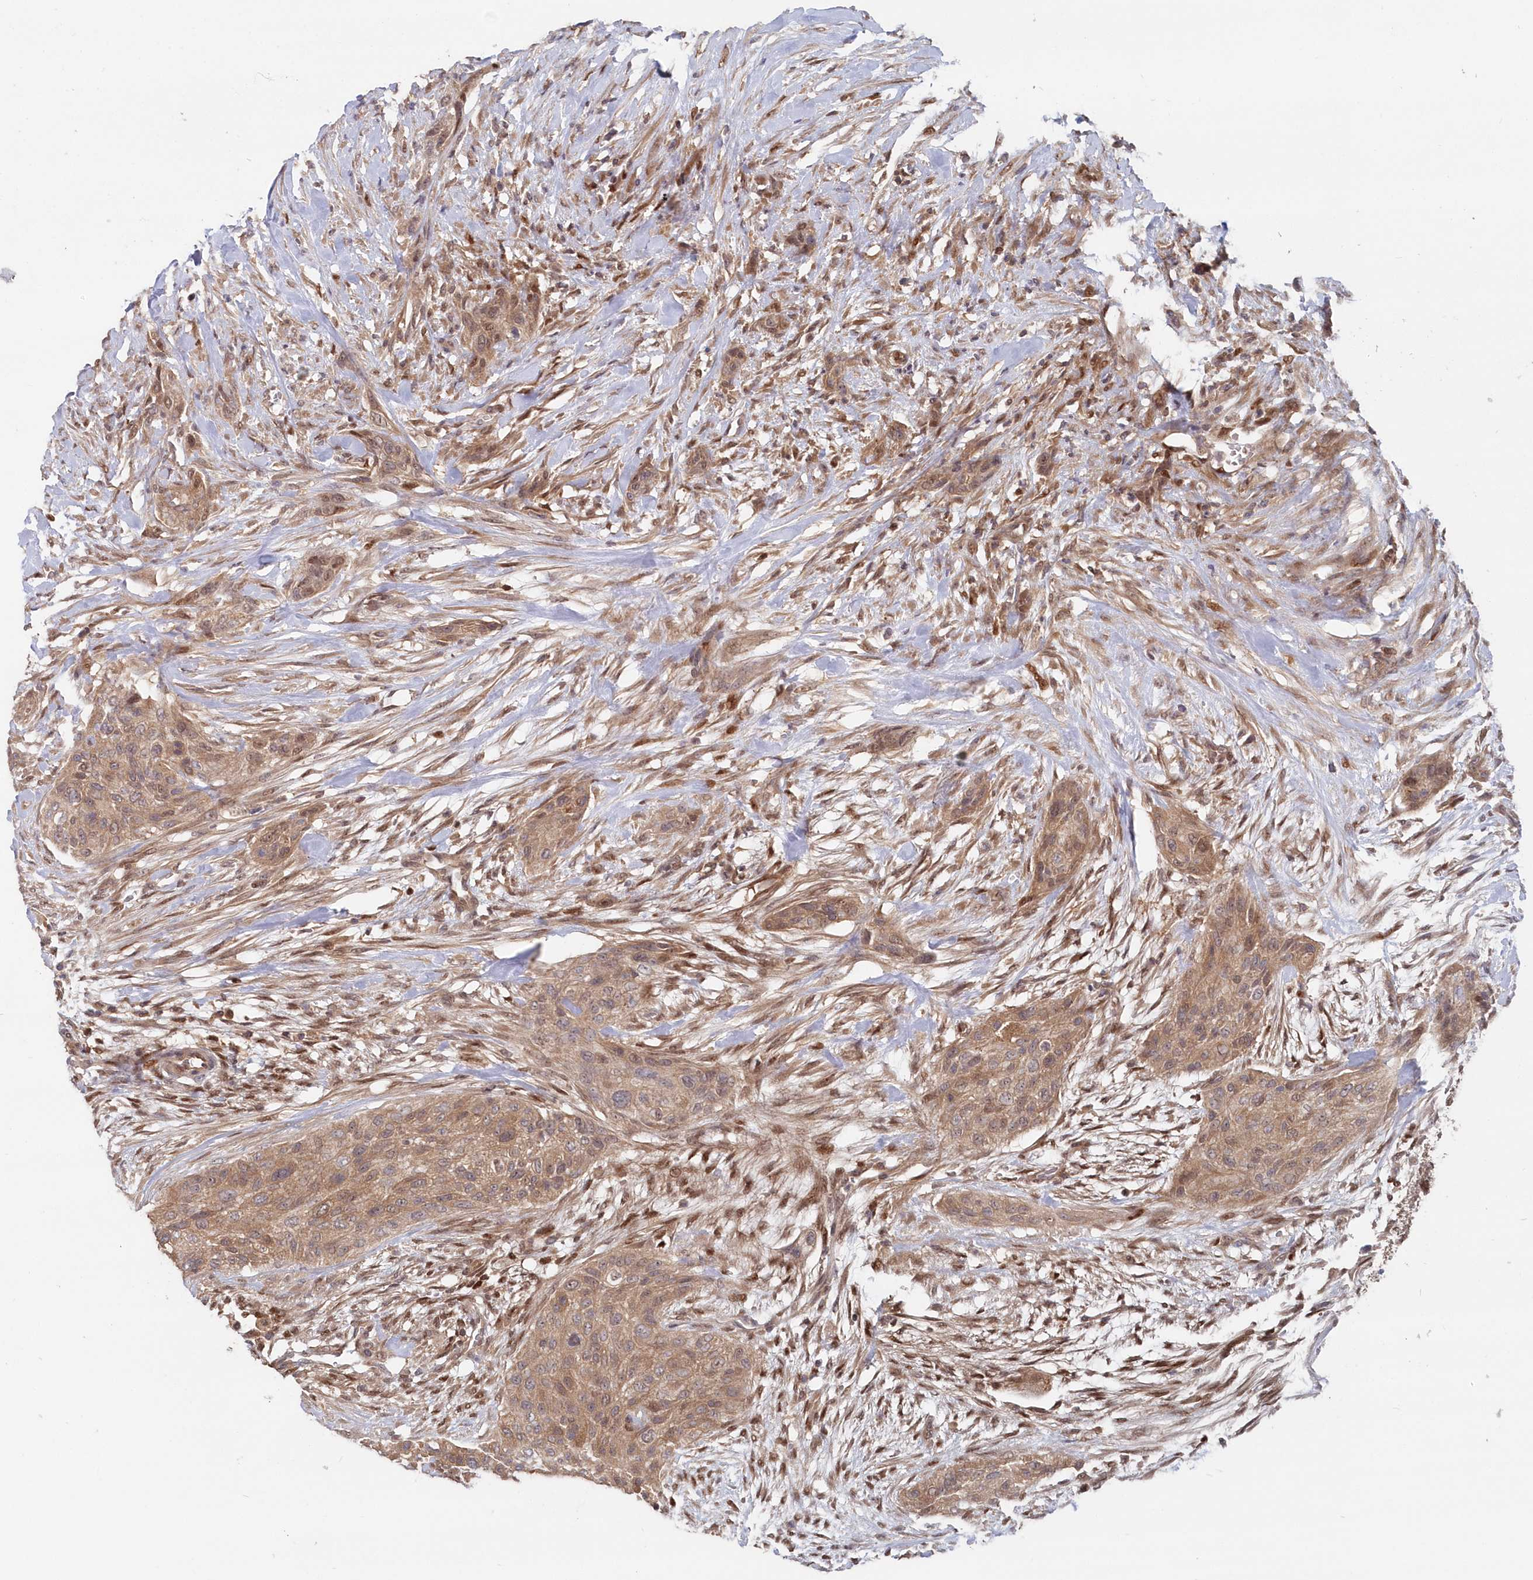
{"staining": {"intensity": "moderate", "quantity": ">75%", "location": "cytoplasmic/membranous,nuclear"}, "tissue": "urothelial cancer", "cell_type": "Tumor cells", "image_type": "cancer", "snomed": [{"axis": "morphology", "description": "Urothelial carcinoma, High grade"}, {"axis": "topography", "description": "Urinary bladder"}], "caption": "Urothelial cancer stained with immunohistochemistry (IHC) reveals moderate cytoplasmic/membranous and nuclear expression in about >75% of tumor cells.", "gene": "ABHD14B", "patient": {"sex": "male", "age": 35}}